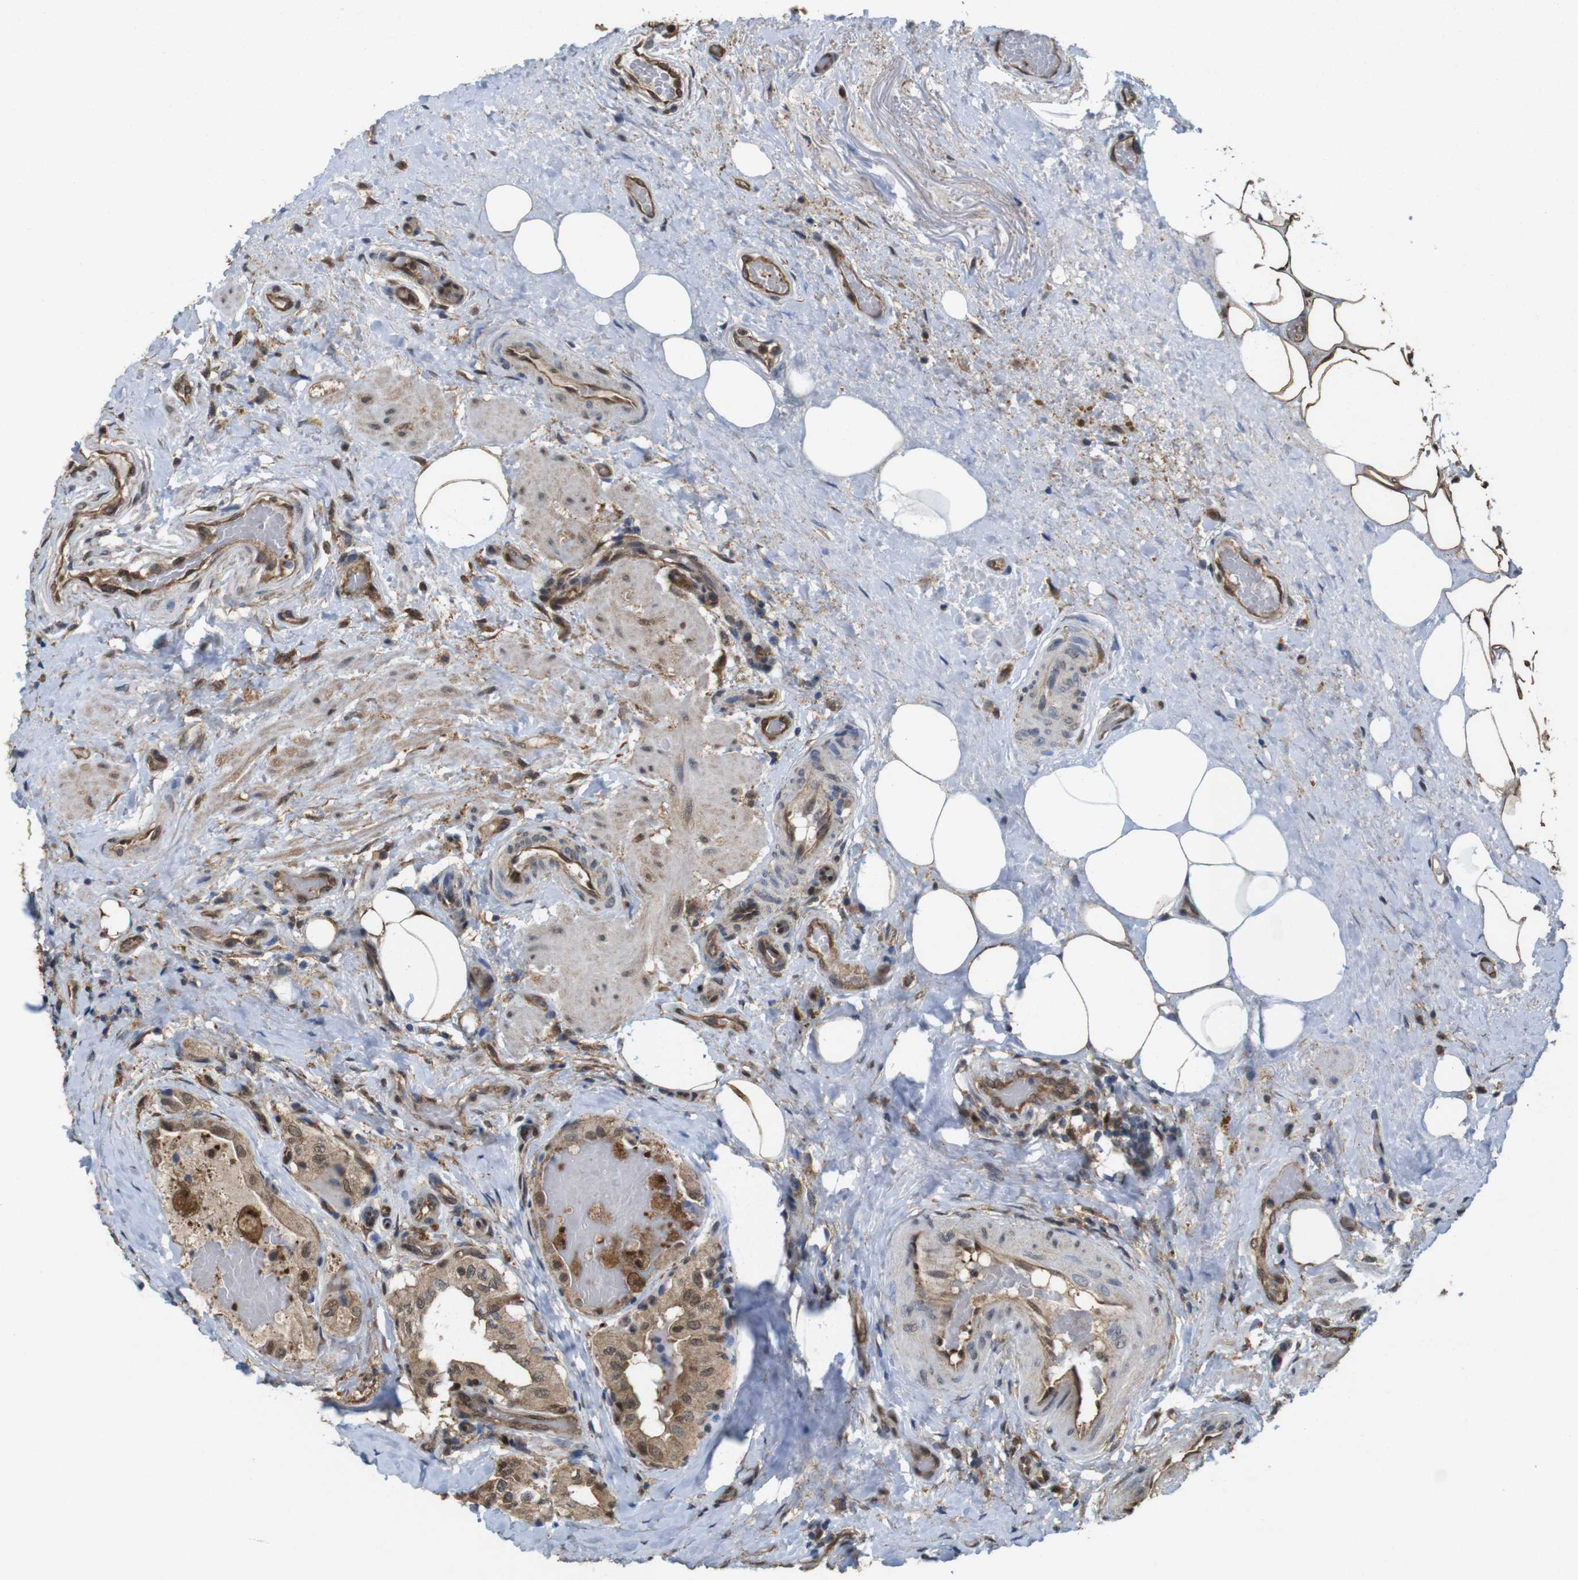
{"staining": {"intensity": "moderate", "quantity": ">75%", "location": "cytoplasmic/membranous,nuclear"}, "tissue": "thyroid cancer", "cell_type": "Tumor cells", "image_type": "cancer", "snomed": [{"axis": "morphology", "description": "Papillary adenocarcinoma, NOS"}, {"axis": "topography", "description": "Thyroid gland"}], "caption": "A photomicrograph of human thyroid papillary adenocarcinoma stained for a protein exhibits moderate cytoplasmic/membranous and nuclear brown staining in tumor cells.", "gene": "YWHAG", "patient": {"sex": "male", "age": 77}}